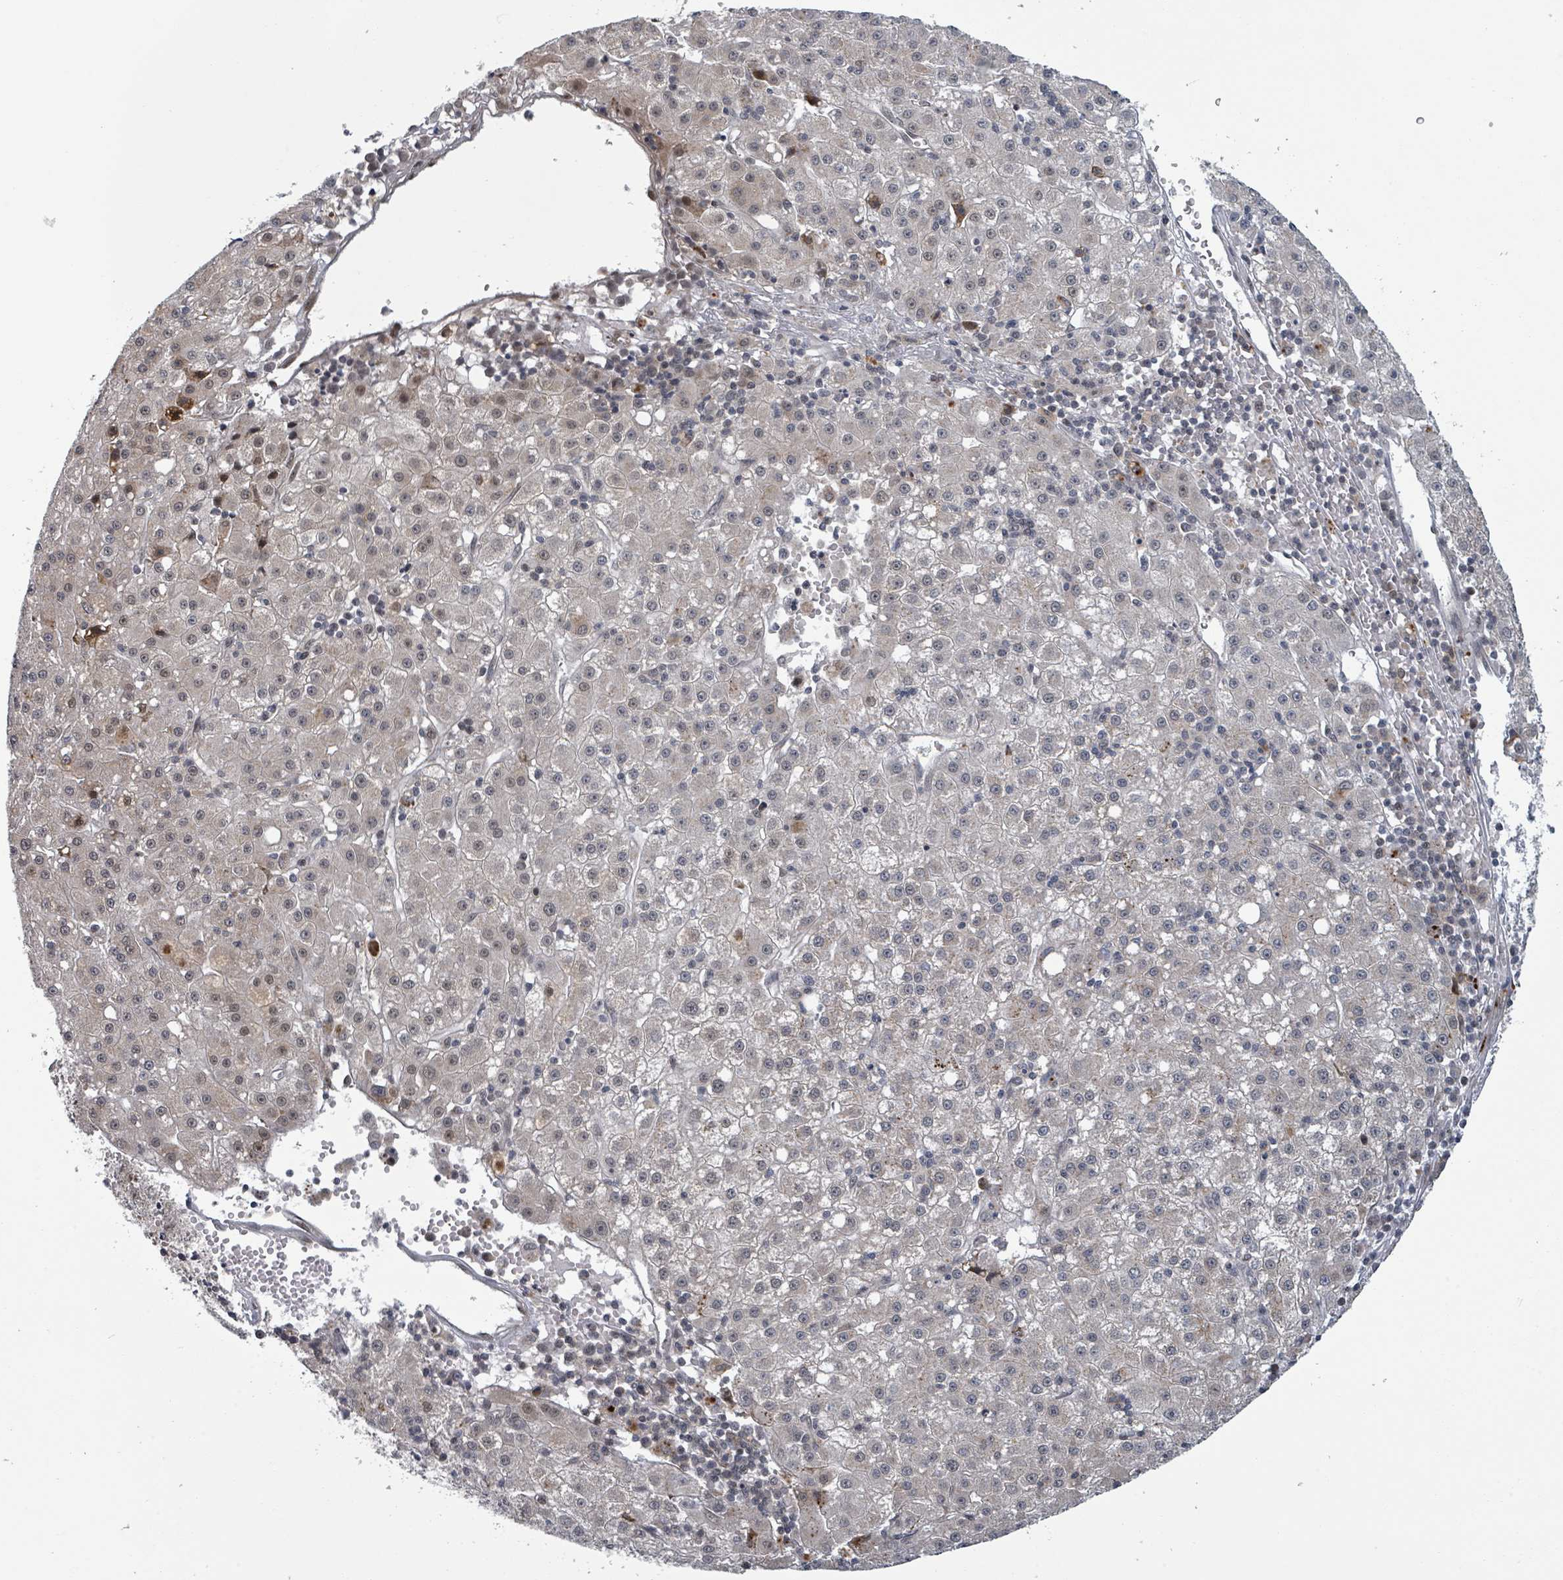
{"staining": {"intensity": "weak", "quantity": "<25%", "location": "cytoplasmic/membranous,nuclear"}, "tissue": "liver cancer", "cell_type": "Tumor cells", "image_type": "cancer", "snomed": [{"axis": "morphology", "description": "Carcinoma, Hepatocellular, NOS"}, {"axis": "topography", "description": "Liver"}], "caption": "Immunohistochemical staining of liver cancer demonstrates no significant expression in tumor cells.", "gene": "GTF3C1", "patient": {"sex": "male", "age": 76}}